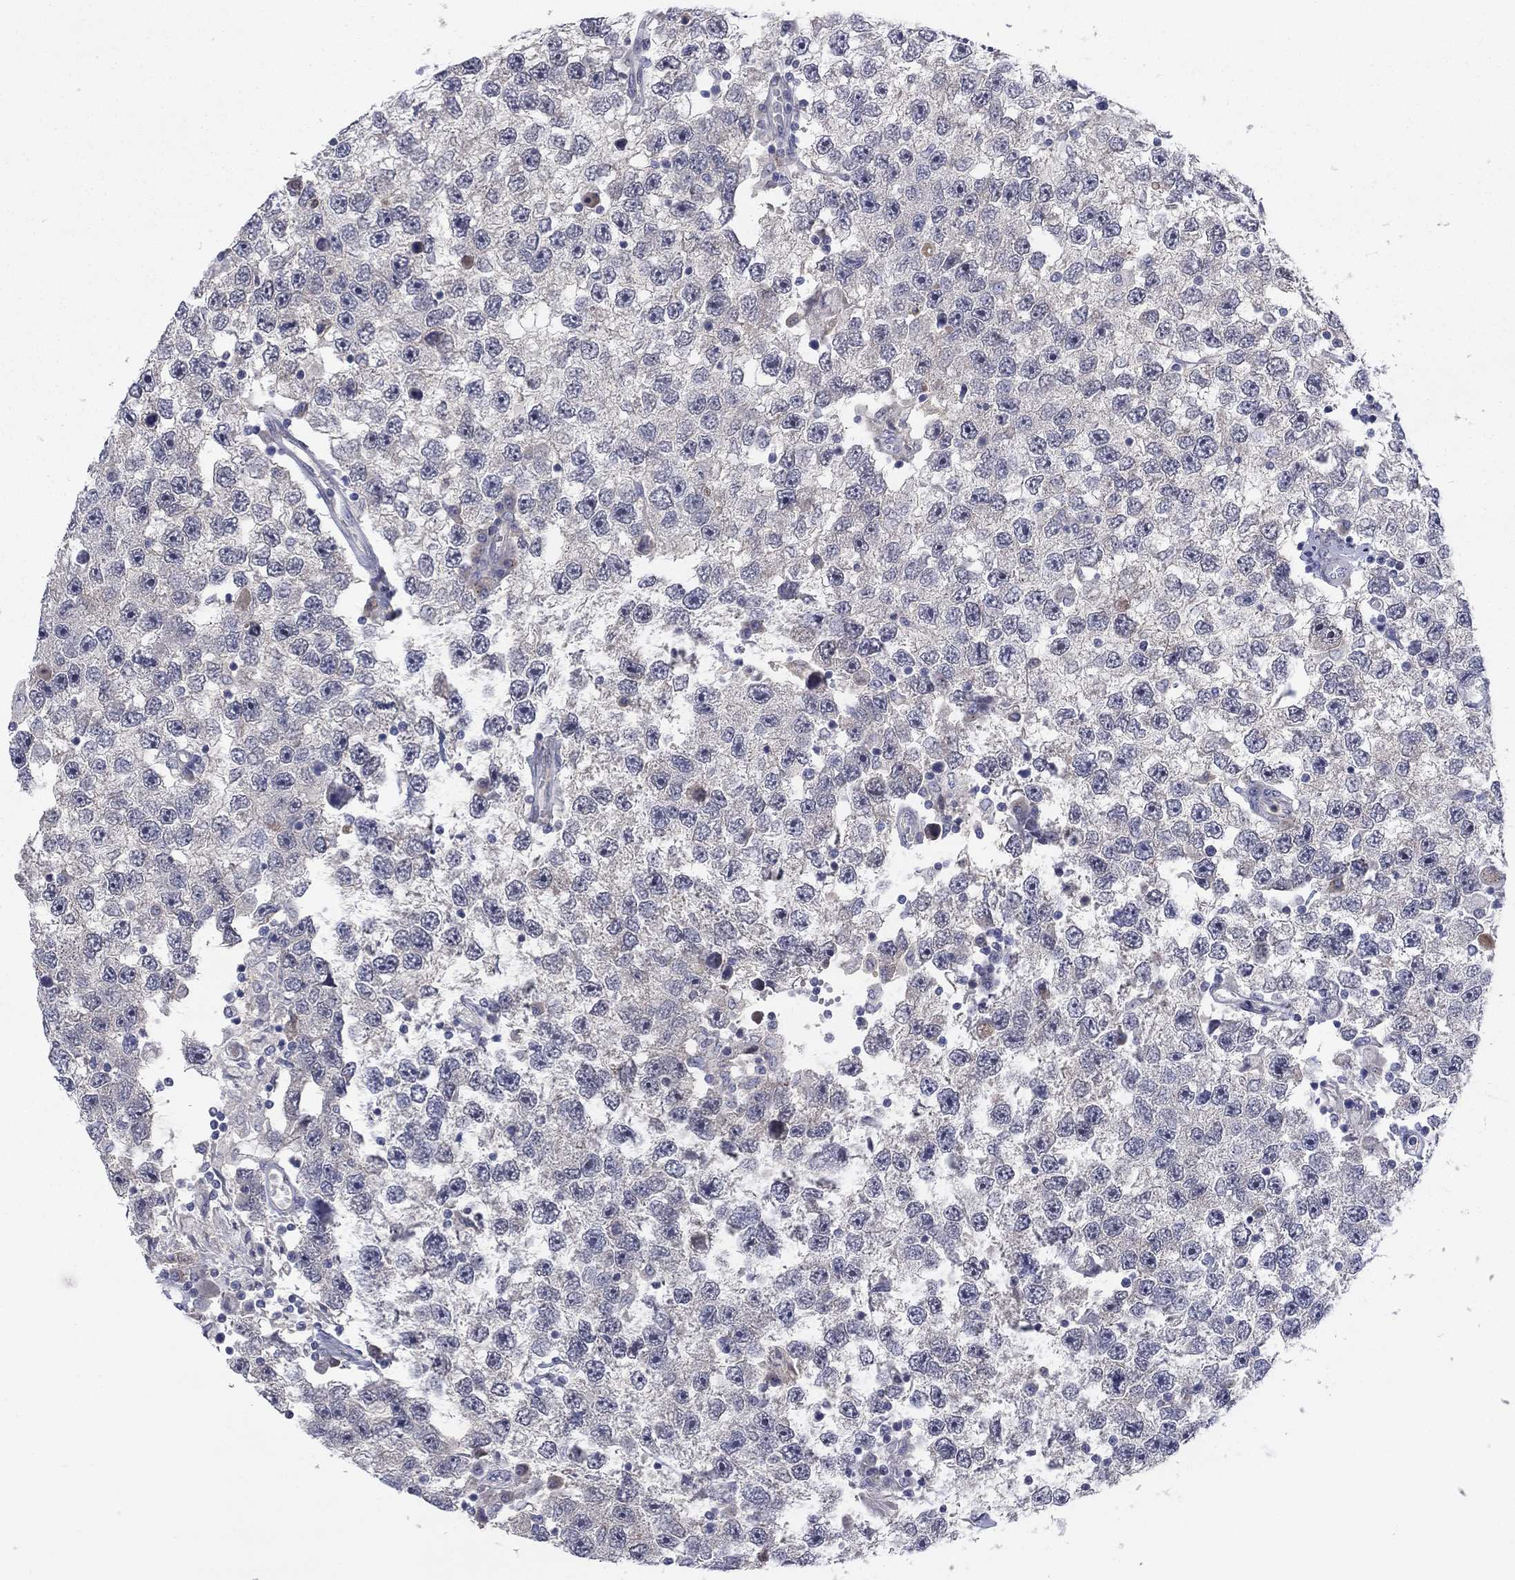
{"staining": {"intensity": "negative", "quantity": "none", "location": "none"}, "tissue": "testis cancer", "cell_type": "Tumor cells", "image_type": "cancer", "snomed": [{"axis": "morphology", "description": "Seminoma, NOS"}, {"axis": "topography", "description": "Testis"}], "caption": "There is no significant positivity in tumor cells of testis seminoma.", "gene": "AMN1", "patient": {"sex": "male", "age": 26}}